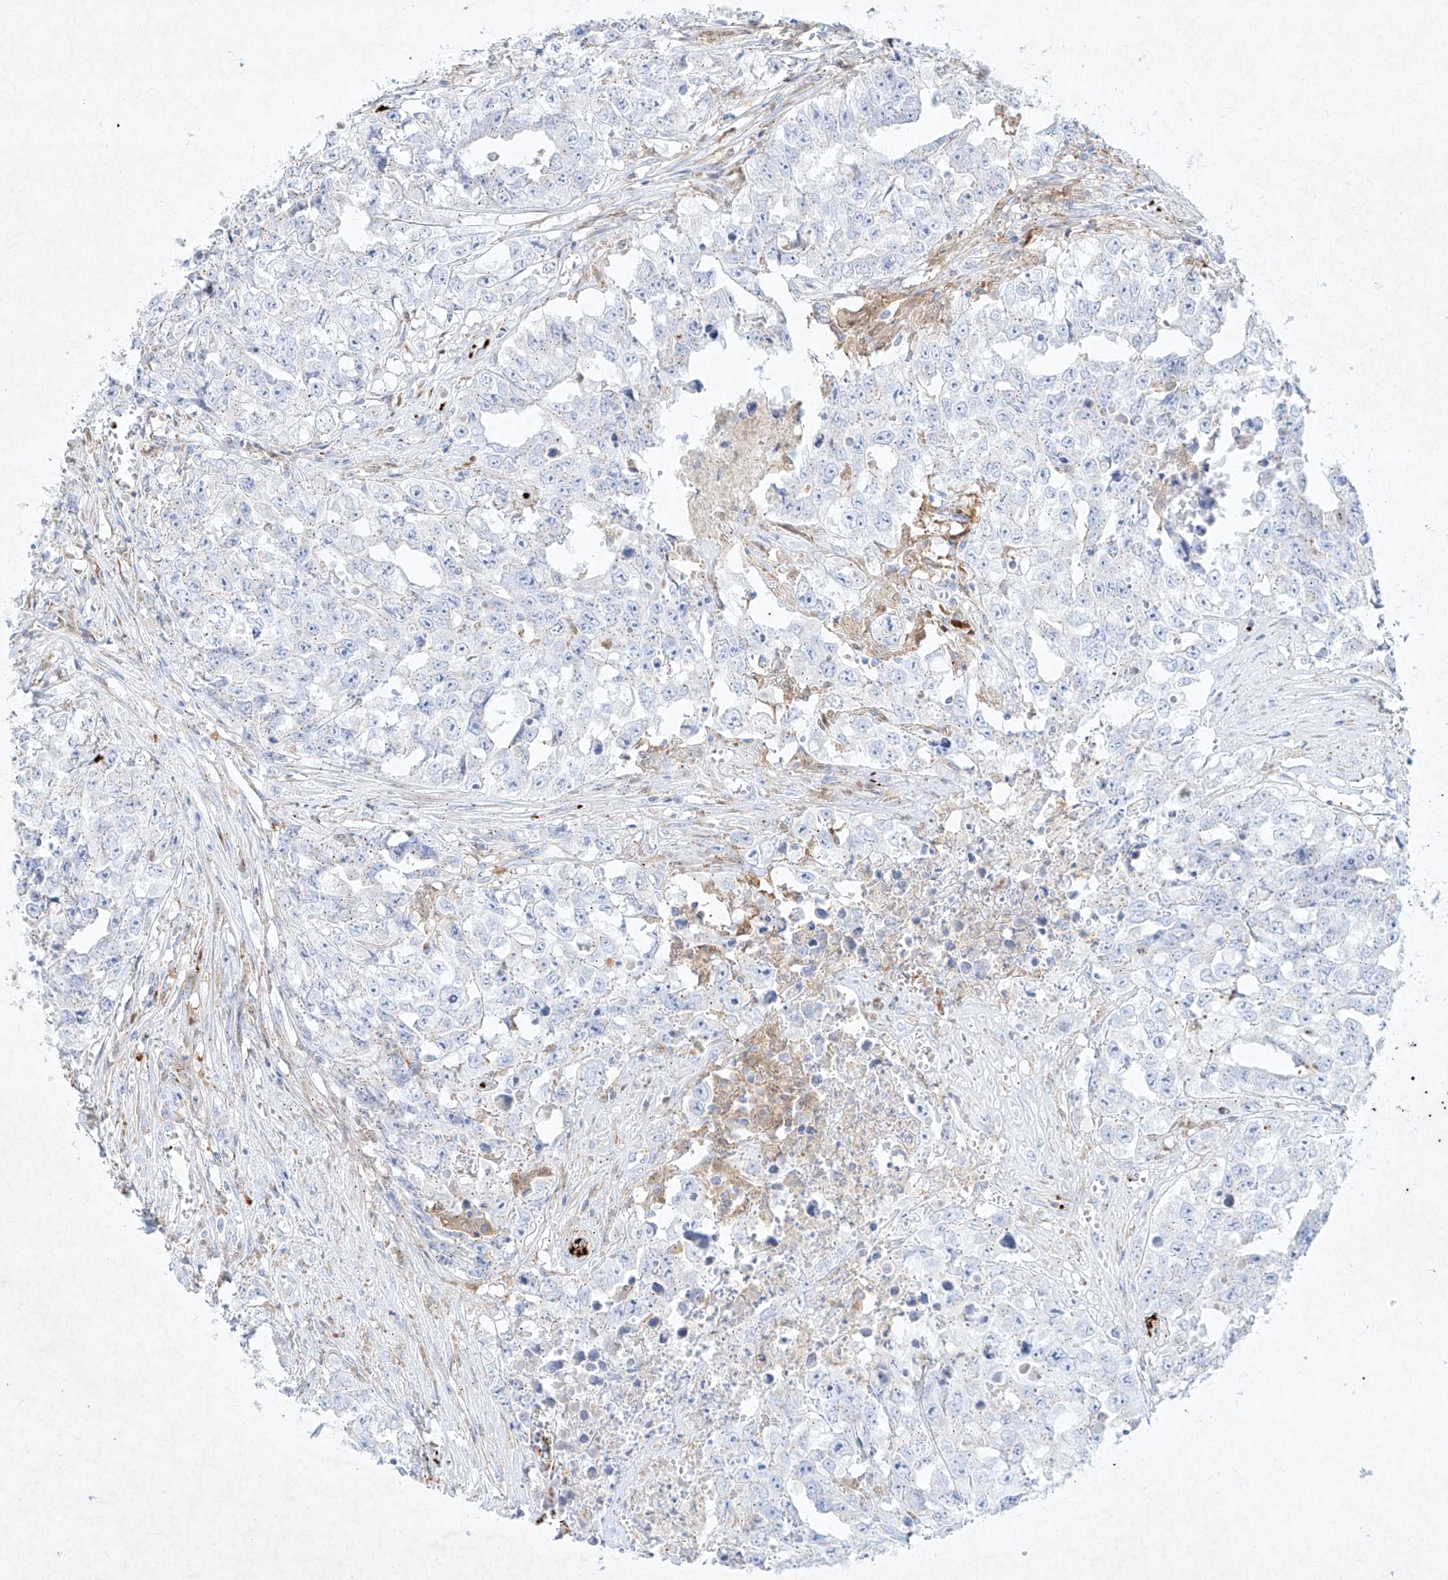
{"staining": {"intensity": "negative", "quantity": "none", "location": "none"}, "tissue": "testis cancer", "cell_type": "Tumor cells", "image_type": "cancer", "snomed": [{"axis": "morphology", "description": "Seminoma, NOS"}, {"axis": "morphology", "description": "Carcinoma, Embryonal, NOS"}, {"axis": "topography", "description": "Testis"}], "caption": "Tumor cells show no significant protein staining in seminoma (testis). (DAB IHC with hematoxylin counter stain).", "gene": "PLEK", "patient": {"sex": "male", "age": 43}}